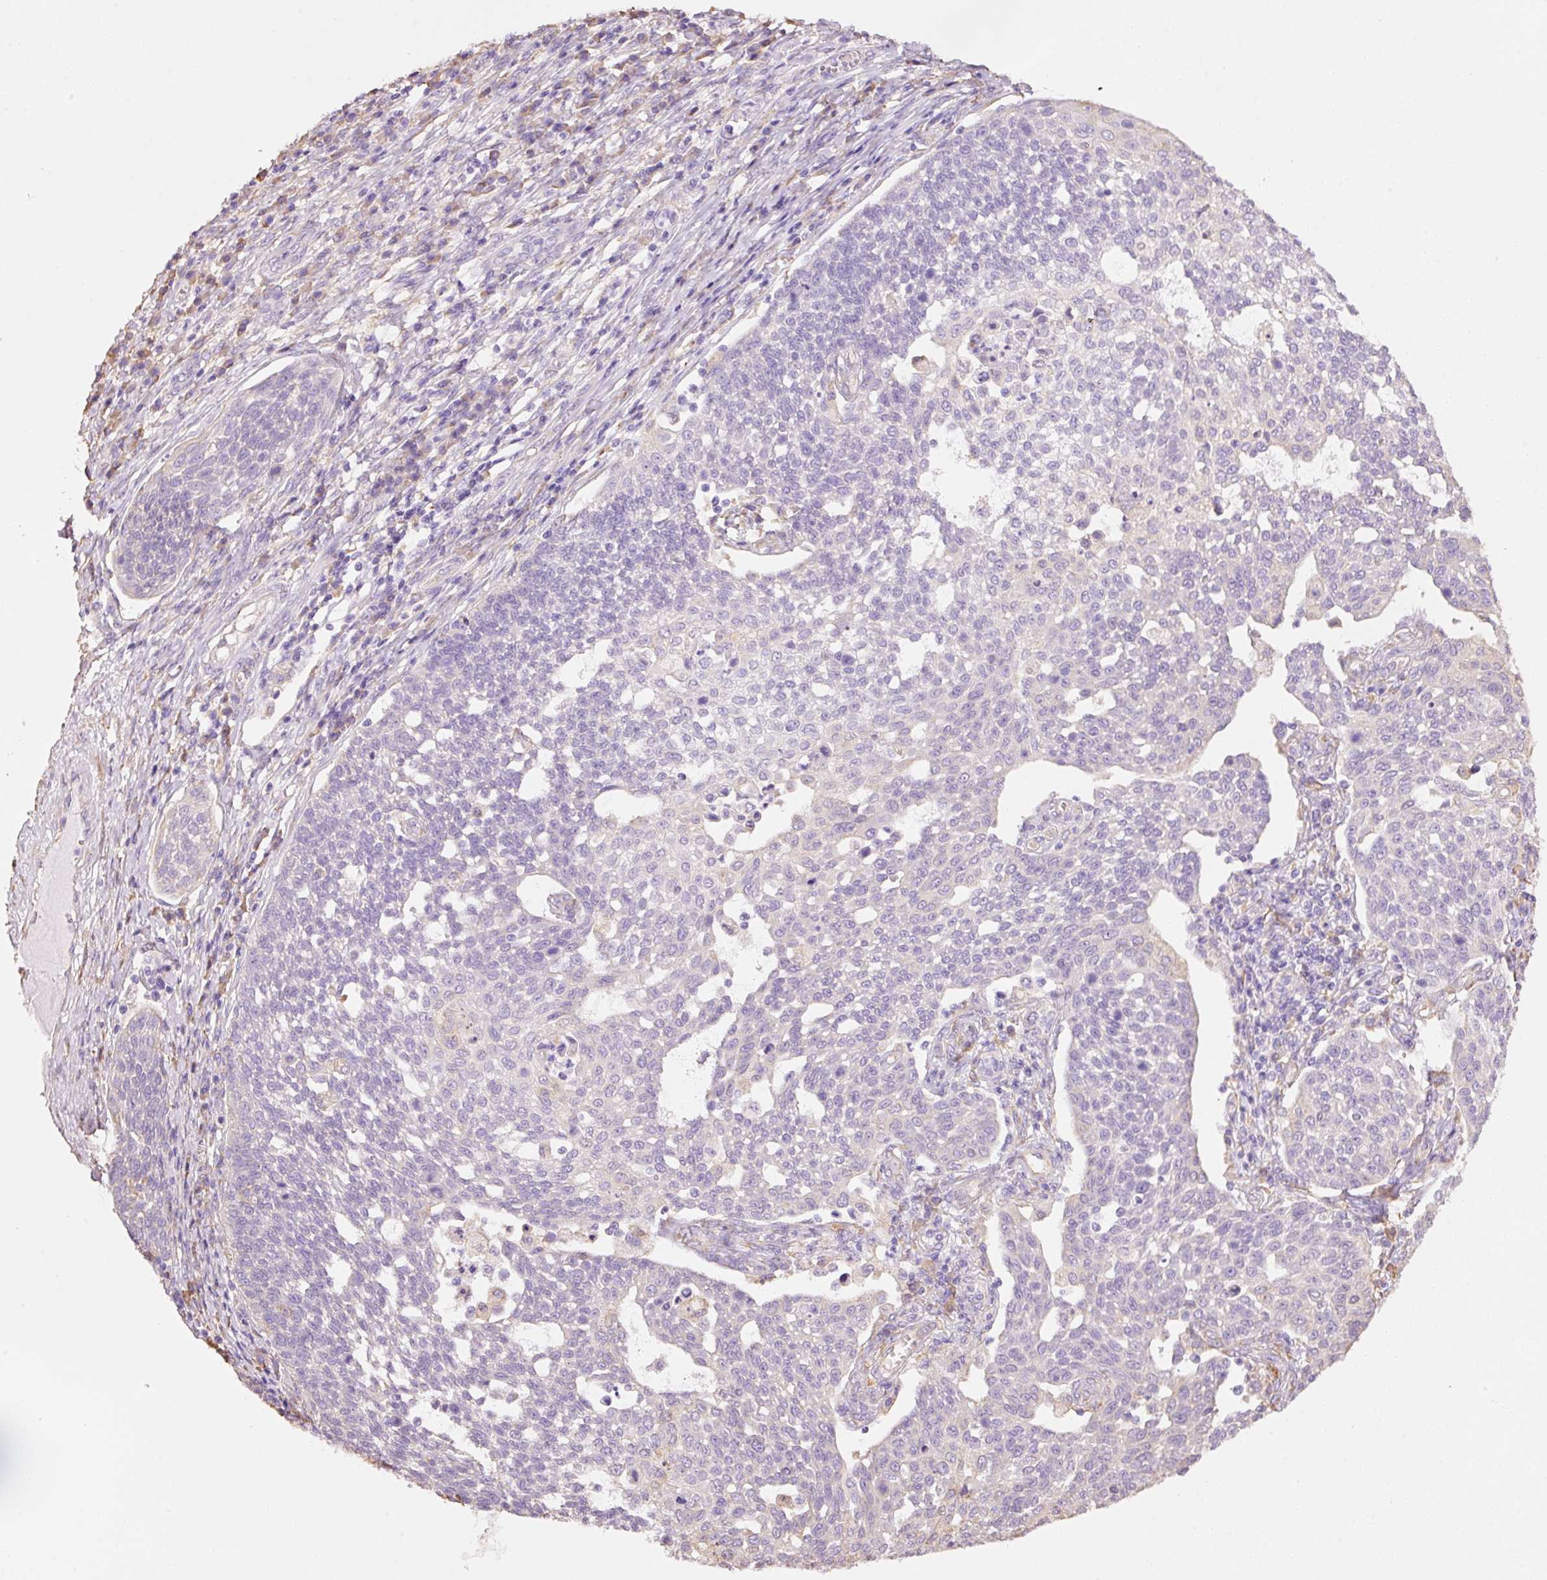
{"staining": {"intensity": "negative", "quantity": "none", "location": "none"}, "tissue": "cervical cancer", "cell_type": "Tumor cells", "image_type": "cancer", "snomed": [{"axis": "morphology", "description": "Squamous cell carcinoma, NOS"}, {"axis": "topography", "description": "Cervix"}], "caption": "Protein analysis of cervical cancer exhibits no significant expression in tumor cells. (DAB (3,3'-diaminobenzidine) immunohistochemistry, high magnification).", "gene": "GCG", "patient": {"sex": "female", "age": 34}}